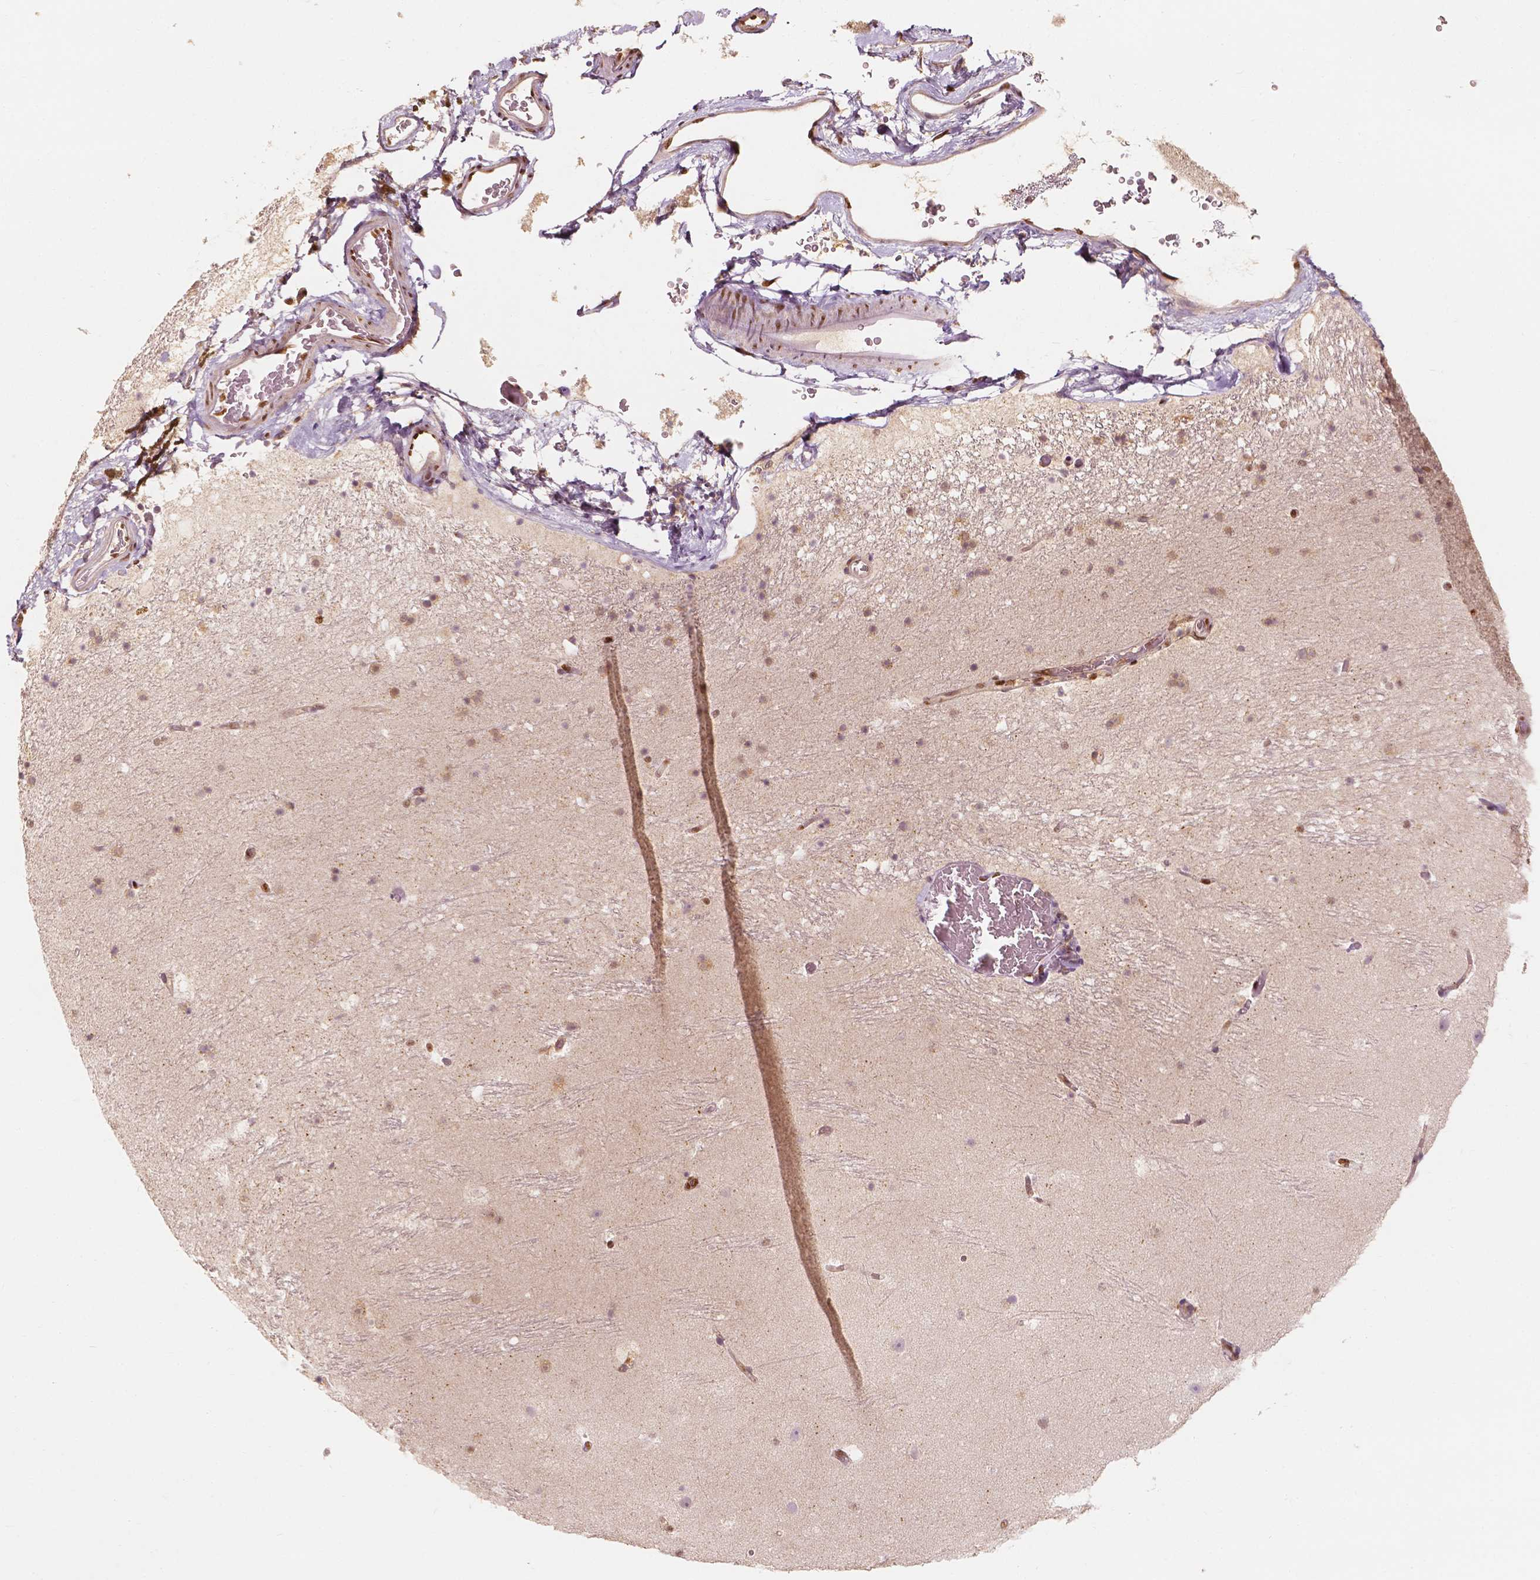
{"staining": {"intensity": "moderate", "quantity": "<25%", "location": "nuclear"}, "tissue": "hippocampus", "cell_type": "Glial cells", "image_type": "normal", "snomed": [{"axis": "morphology", "description": "Normal tissue, NOS"}, {"axis": "topography", "description": "Hippocampus"}], "caption": "Immunohistochemical staining of normal human hippocampus displays low levels of moderate nuclear expression in approximately <25% of glial cells. (brown staining indicates protein expression, while blue staining denotes nuclei).", "gene": "TBC1D17", "patient": {"sex": "male", "age": 26}}